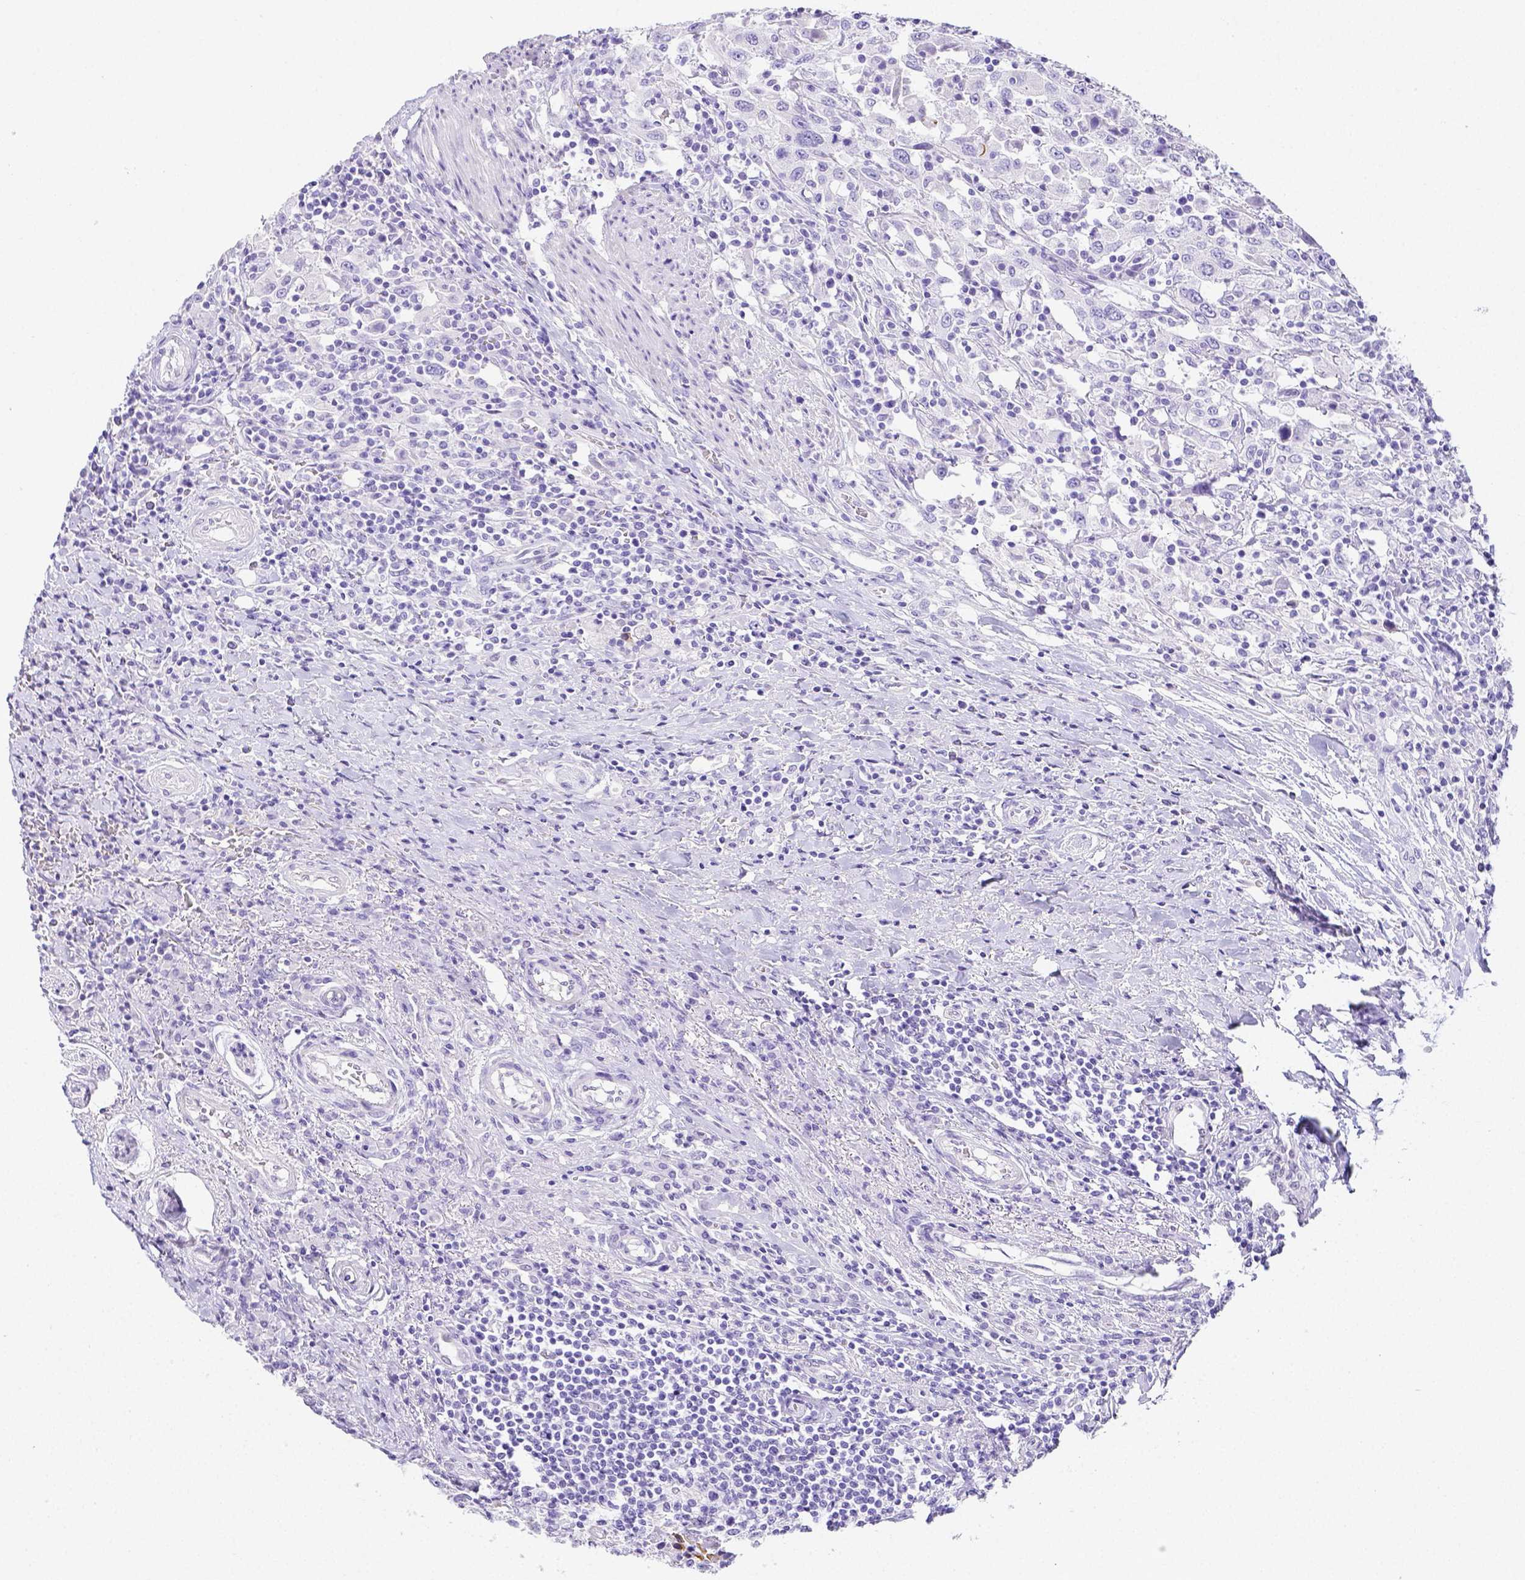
{"staining": {"intensity": "negative", "quantity": "none", "location": "none"}, "tissue": "urothelial cancer", "cell_type": "Tumor cells", "image_type": "cancer", "snomed": [{"axis": "morphology", "description": "Urothelial carcinoma, High grade"}, {"axis": "topography", "description": "Urinary bladder"}], "caption": "An image of high-grade urothelial carcinoma stained for a protein reveals no brown staining in tumor cells. (DAB (3,3'-diaminobenzidine) IHC visualized using brightfield microscopy, high magnification).", "gene": "ARHGAP36", "patient": {"sex": "male", "age": 61}}